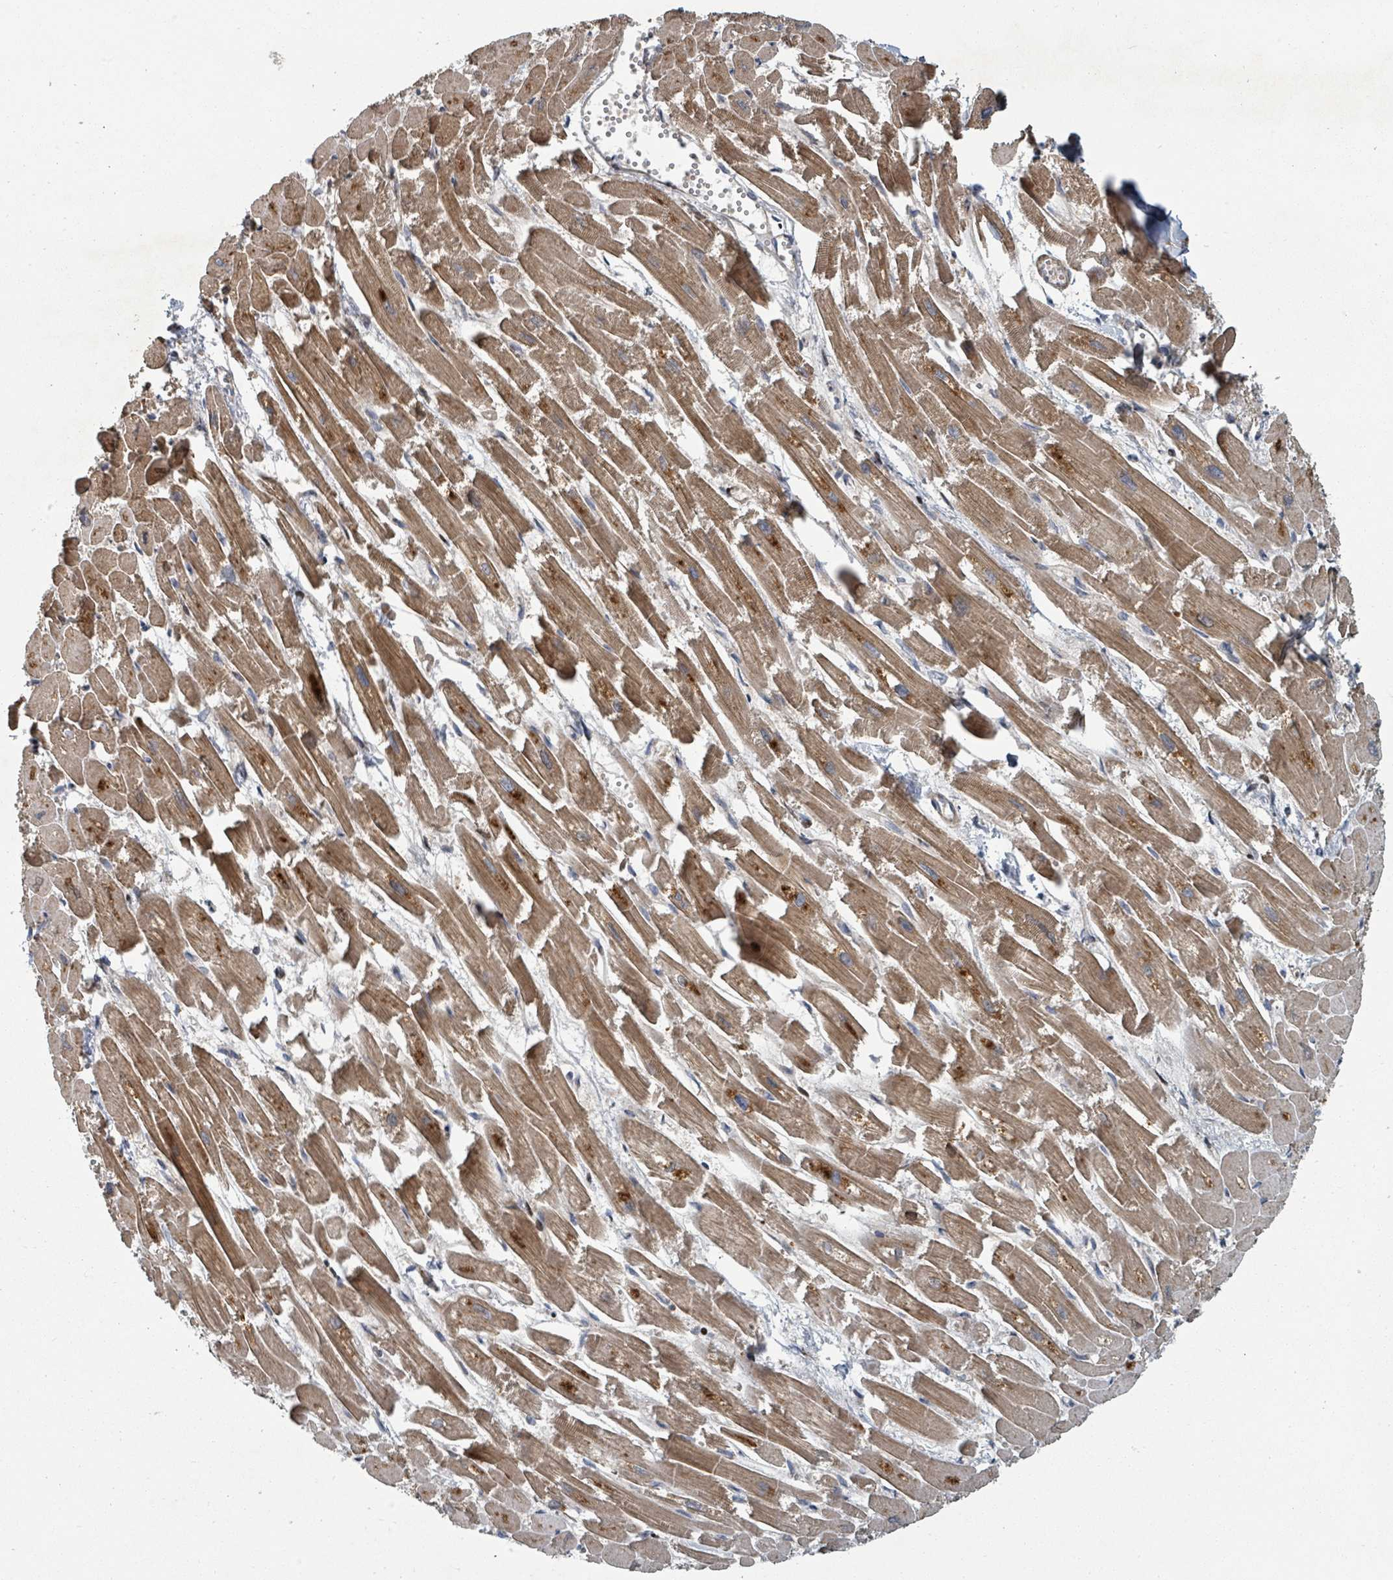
{"staining": {"intensity": "strong", "quantity": "25%-75%", "location": "cytoplasmic/membranous"}, "tissue": "heart muscle", "cell_type": "Cardiomyocytes", "image_type": "normal", "snomed": [{"axis": "morphology", "description": "Normal tissue, NOS"}, {"axis": "topography", "description": "Heart"}], "caption": "Immunohistochemical staining of unremarkable heart muscle displays 25%-75% levels of strong cytoplasmic/membranous protein staining in about 25%-75% of cardiomyocytes. The protein is stained brown, and the nuclei are stained in blue (DAB (3,3'-diaminobenzidine) IHC with brightfield microscopy, high magnification).", "gene": "DPM1", "patient": {"sex": "male", "age": 54}}